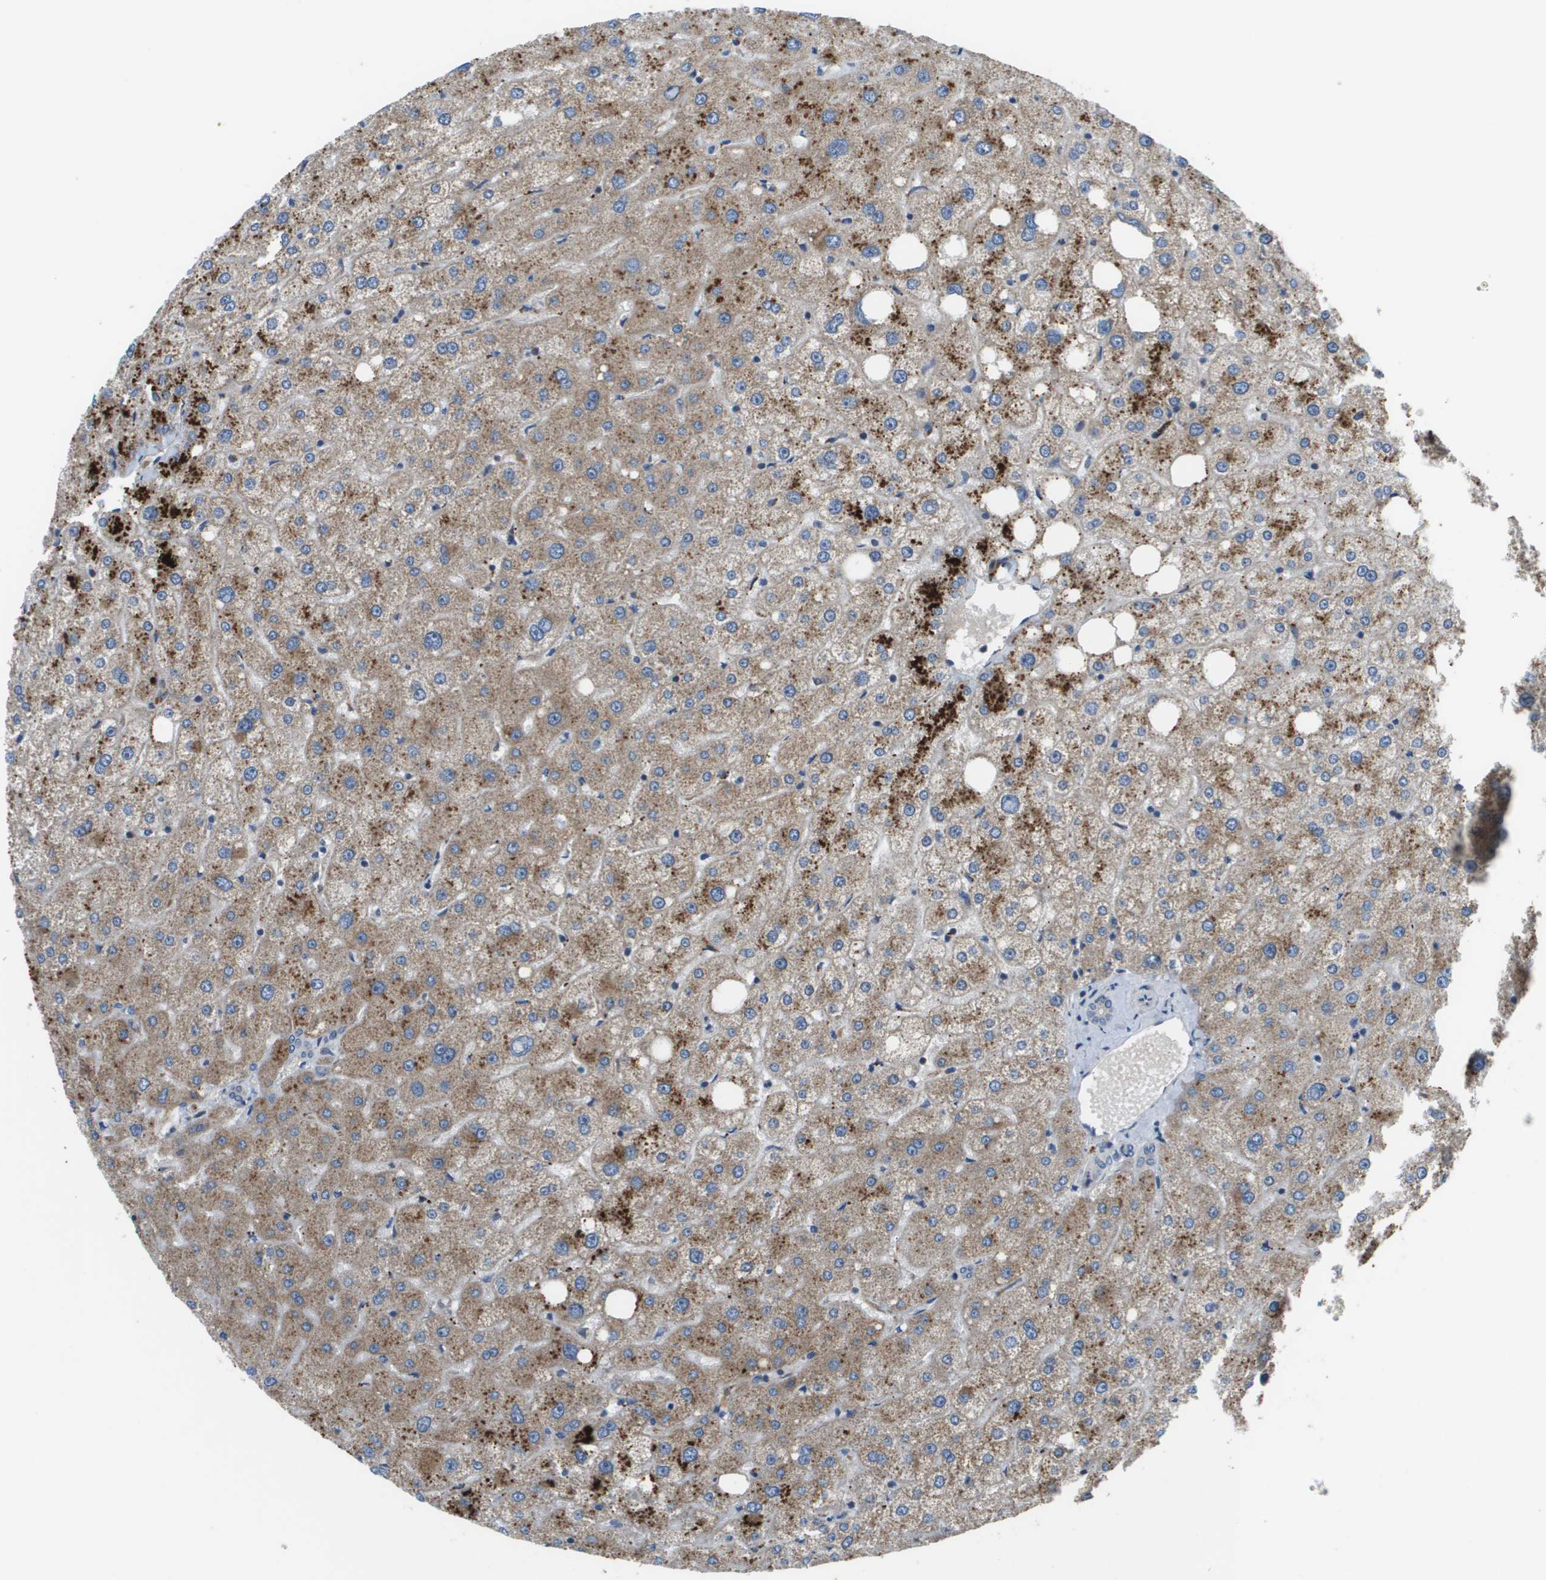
{"staining": {"intensity": "negative", "quantity": "none", "location": "none"}, "tissue": "liver", "cell_type": "Cholangiocytes", "image_type": "normal", "snomed": [{"axis": "morphology", "description": "Normal tissue, NOS"}, {"axis": "topography", "description": "Liver"}], "caption": "High power microscopy photomicrograph of an IHC image of unremarkable liver, revealing no significant expression in cholangiocytes.", "gene": "SLC25A20", "patient": {"sex": "male", "age": 73}}